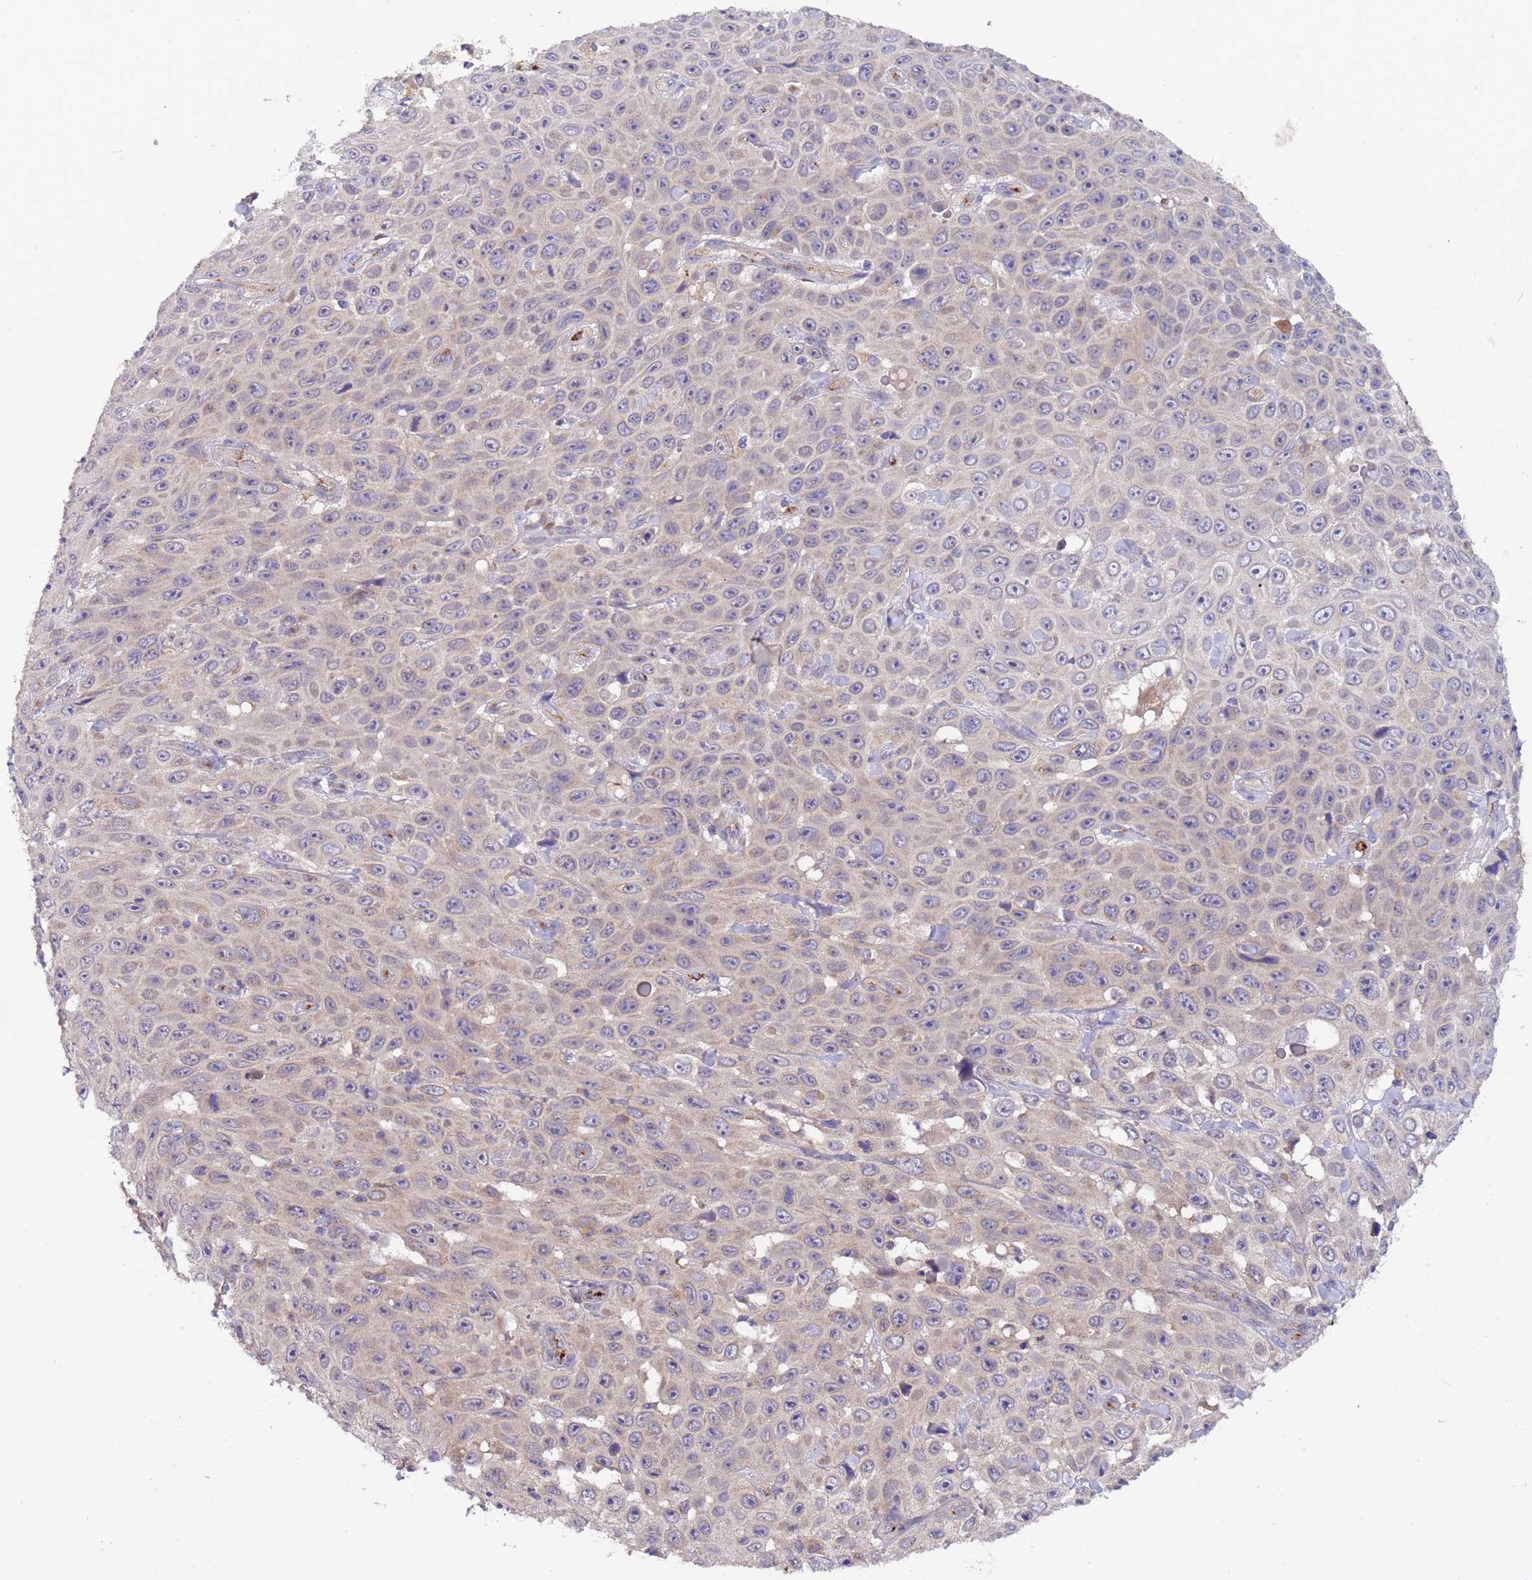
{"staining": {"intensity": "weak", "quantity": "<25%", "location": "cytoplasmic/membranous"}, "tissue": "skin cancer", "cell_type": "Tumor cells", "image_type": "cancer", "snomed": [{"axis": "morphology", "description": "Squamous cell carcinoma, NOS"}, {"axis": "topography", "description": "Skin"}], "caption": "This is an immunohistochemistry (IHC) micrograph of human skin cancer (squamous cell carcinoma). There is no staining in tumor cells.", "gene": "ZNF248", "patient": {"sex": "male", "age": 82}}